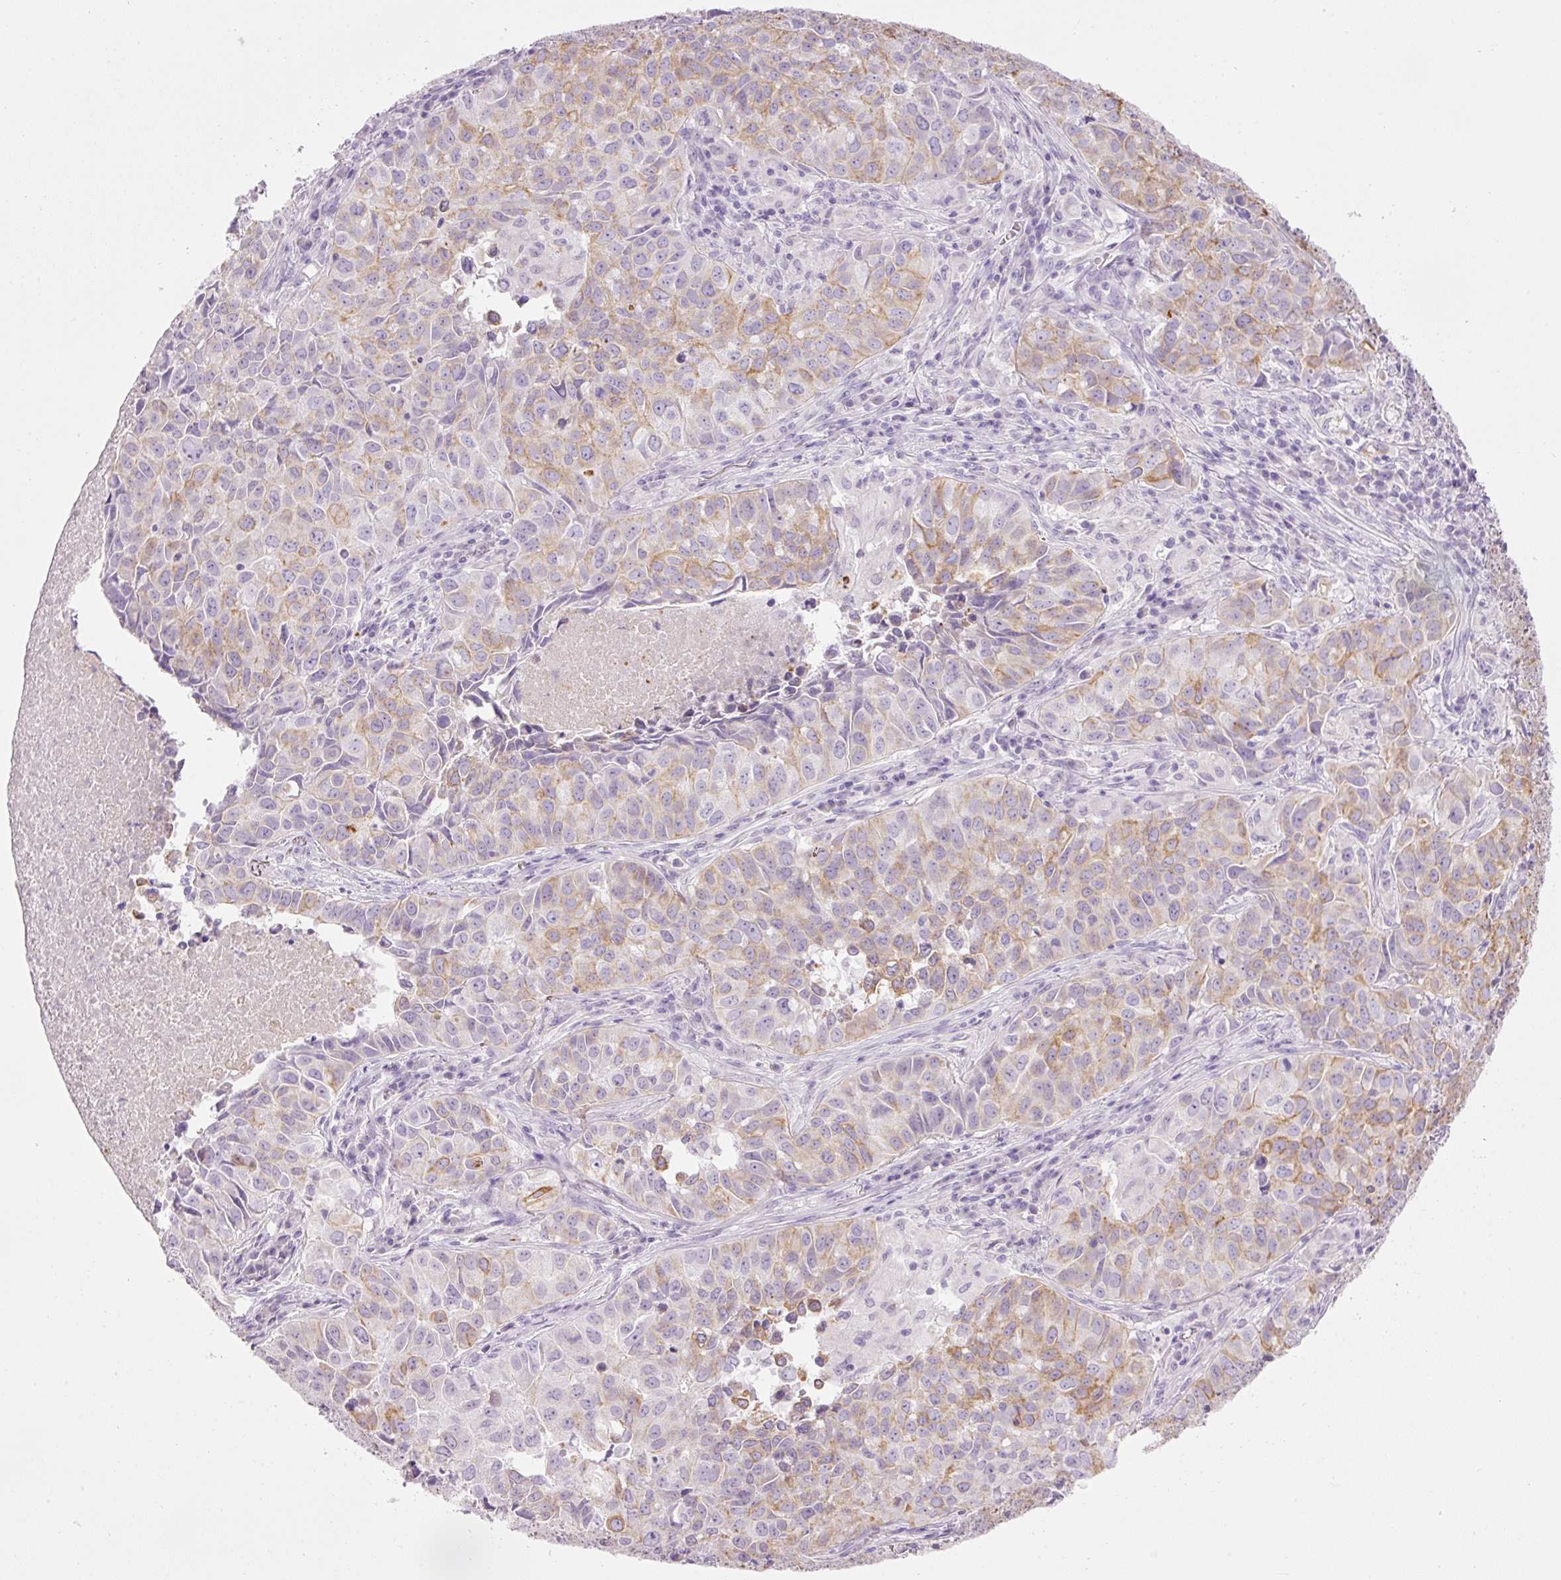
{"staining": {"intensity": "moderate", "quantity": "25%-75%", "location": "cytoplasmic/membranous"}, "tissue": "lung cancer", "cell_type": "Tumor cells", "image_type": "cancer", "snomed": [{"axis": "morphology", "description": "Adenocarcinoma, NOS"}, {"axis": "topography", "description": "Lung"}], "caption": "Protein expression analysis of human lung adenocarcinoma reveals moderate cytoplasmic/membranous expression in about 25%-75% of tumor cells.", "gene": "CARD16", "patient": {"sex": "female", "age": 50}}